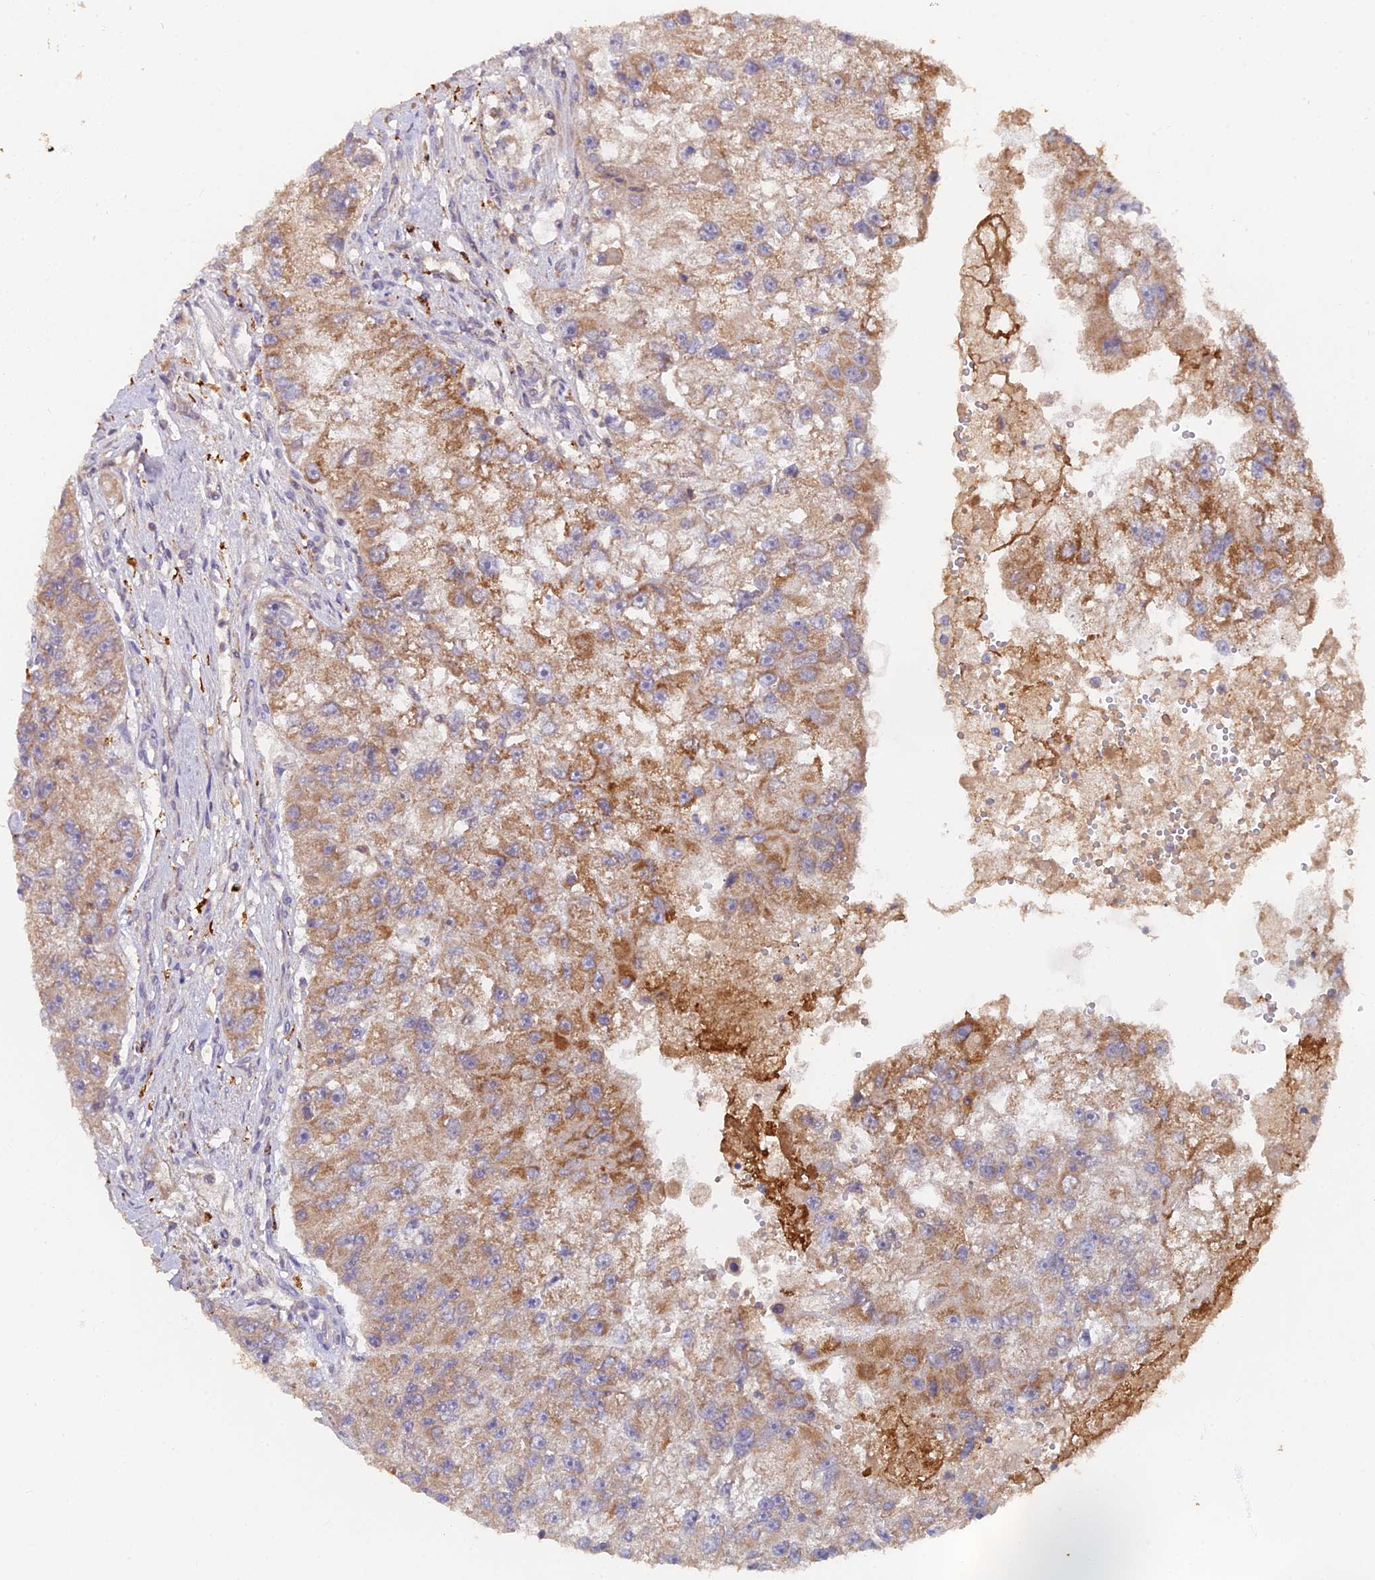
{"staining": {"intensity": "moderate", "quantity": ">75%", "location": "cytoplasmic/membranous"}, "tissue": "renal cancer", "cell_type": "Tumor cells", "image_type": "cancer", "snomed": [{"axis": "morphology", "description": "Adenocarcinoma, NOS"}, {"axis": "topography", "description": "Kidney"}], "caption": "An image showing moderate cytoplasmic/membranous expression in approximately >75% of tumor cells in adenocarcinoma (renal), as visualized by brown immunohistochemical staining.", "gene": "IFT22", "patient": {"sex": "male", "age": 63}}